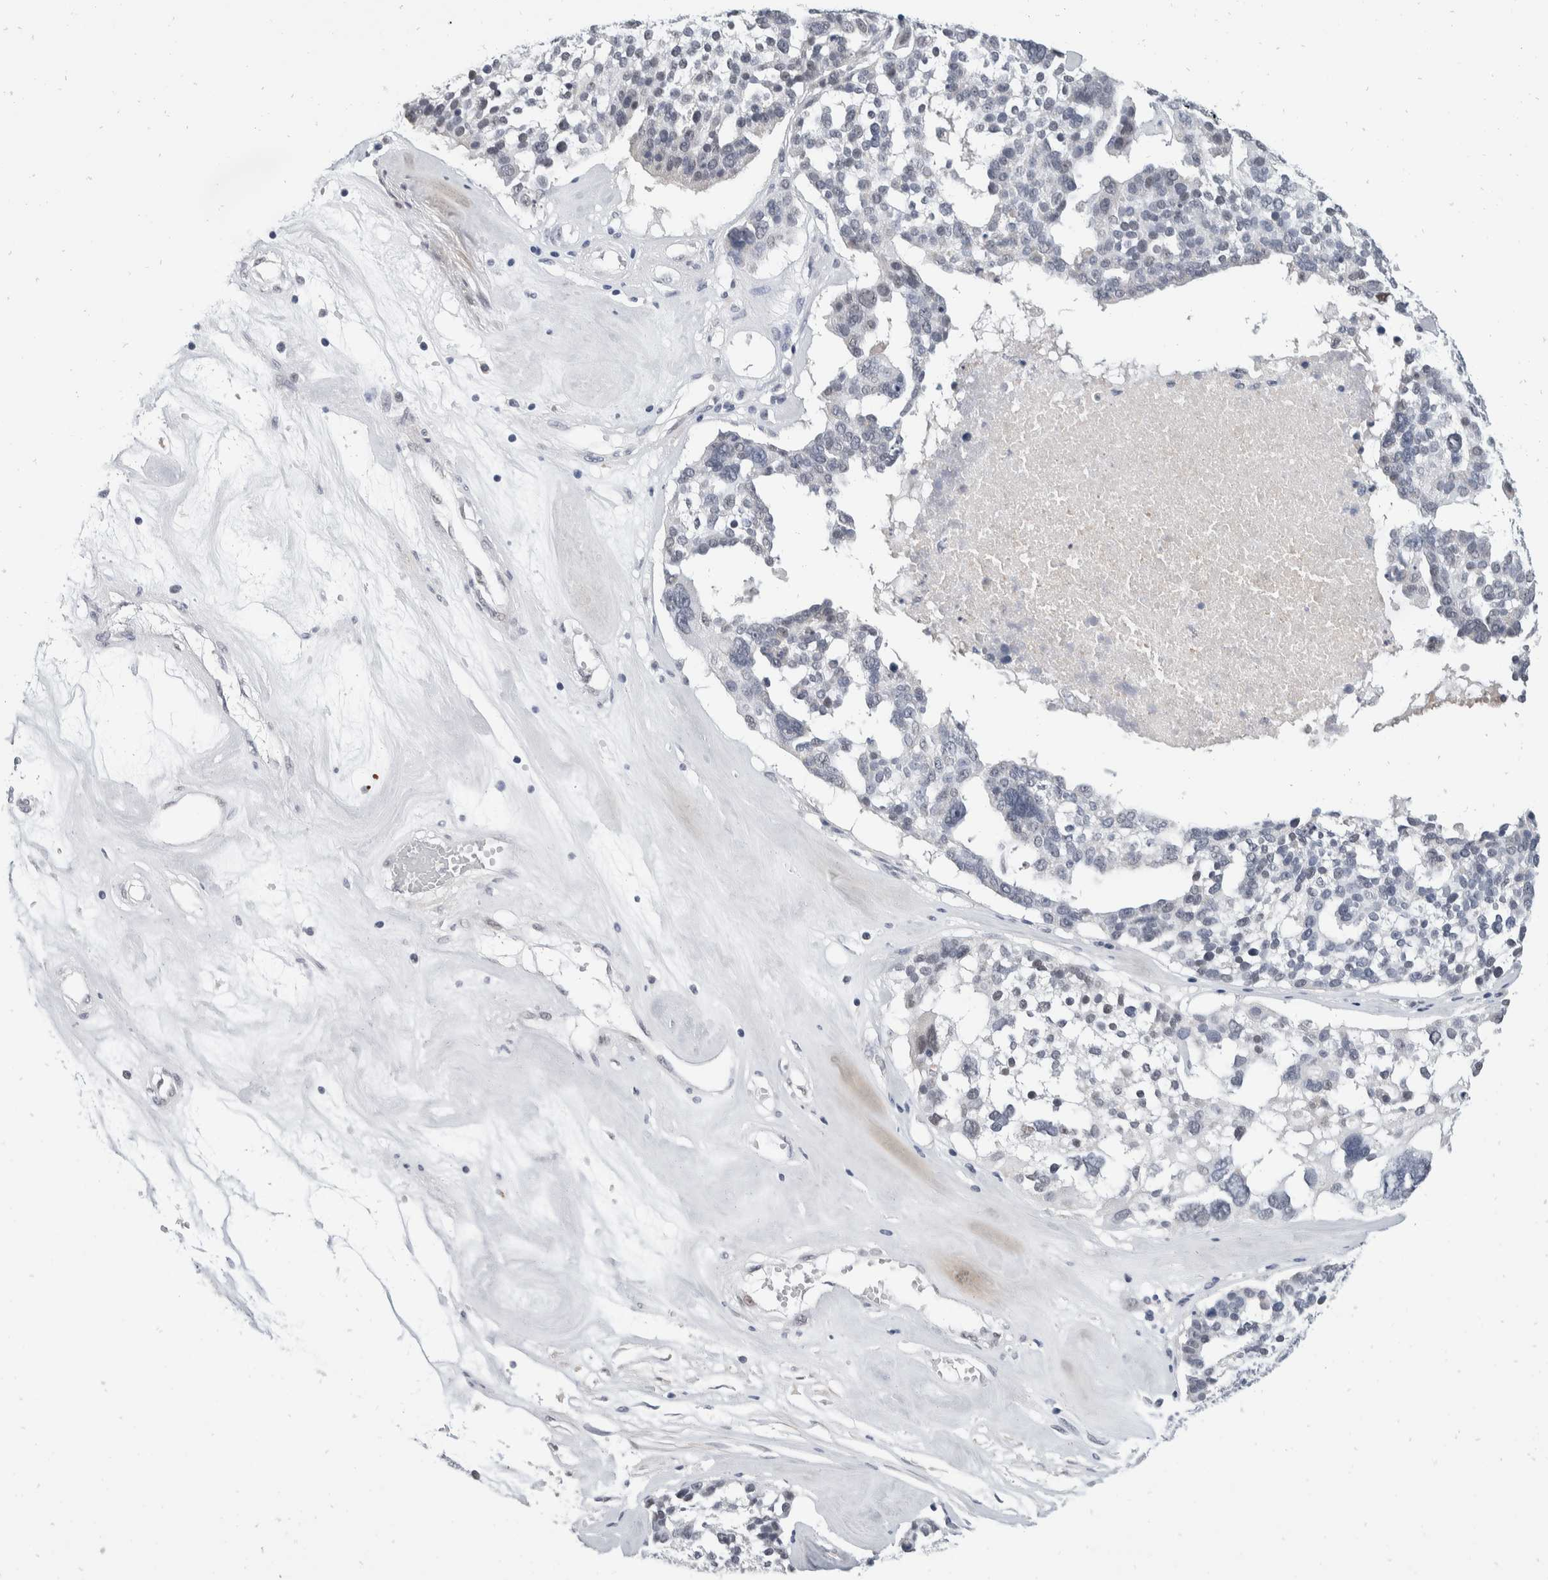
{"staining": {"intensity": "negative", "quantity": "none", "location": "none"}, "tissue": "ovarian cancer", "cell_type": "Tumor cells", "image_type": "cancer", "snomed": [{"axis": "morphology", "description": "Cystadenocarcinoma, serous, NOS"}, {"axis": "topography", "description": "Ovary"}], "caption": "Immunohistochemistry (IHC) micrograph of ovarian cancer stained for a protein (brown), which reveals no positivity in tumor cells. The staining was performed using DAB (3,3'-diaminobenzidine) to visualize the protein expression in brown, while the nuclei were stained in blue with hematoxylin (Magnification: 20x).", "gene": "CATSPERD", "patient": {"sex": "female", "age": 59}}